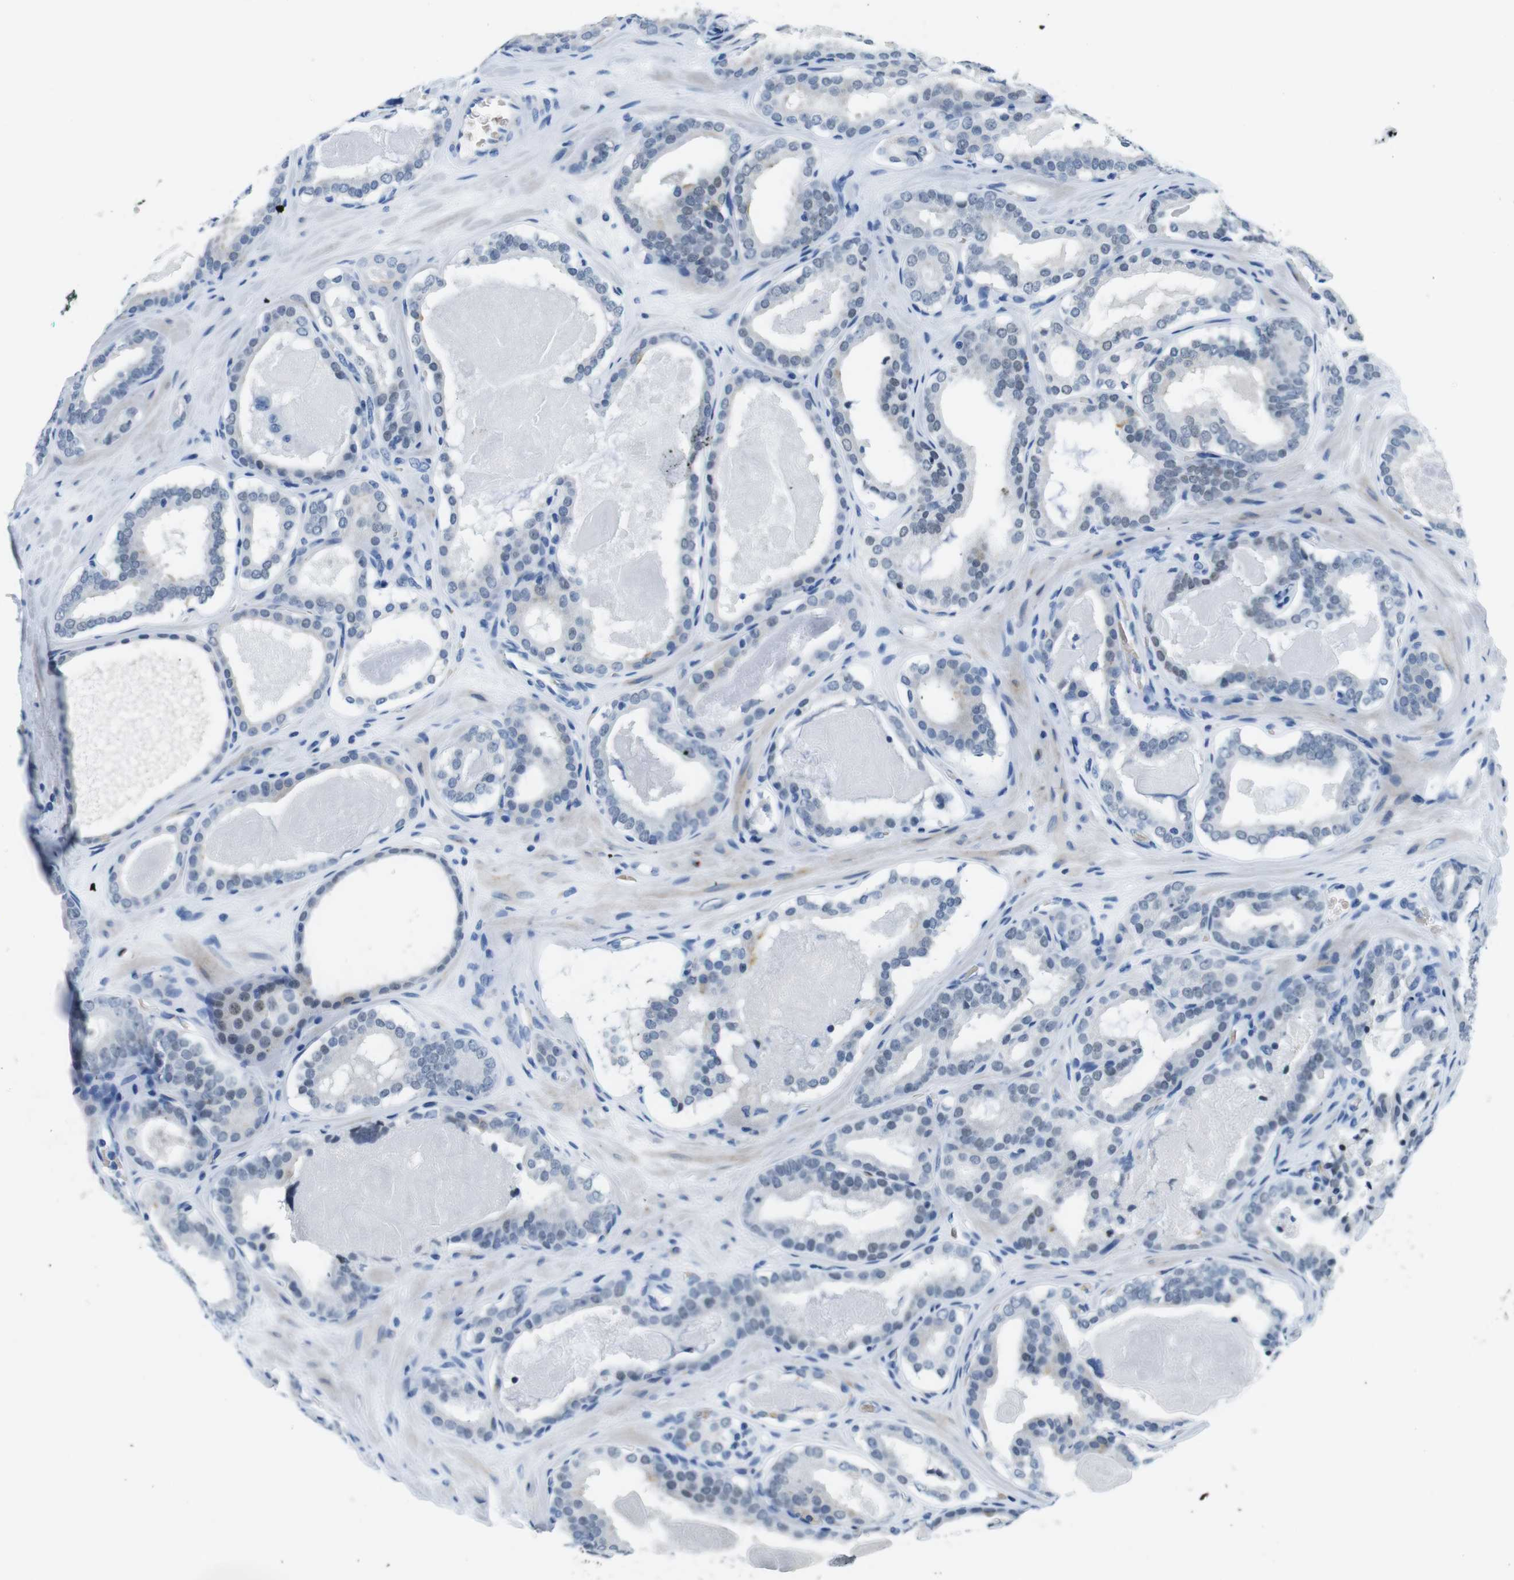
{"staining": {"intensity": "negative", "quantity": "none", "location": "none"}, "tissue": "prostate cancer", "cell_type": "Tumor cells", "image_type": "cancer", "snomed": [{"axis": "morphology", "description": "Adenocarcinoma, High grade"}, {"axis": "topography", "description": "Prostate"}], "caption": "IHC image of neoplastic tissue: prostate cancer (adenocarcinoma (high-grade)) stained with DAB (3,3'-diaminobenzidine) displays no significant protein staining in tumor cells.", "gene": "TFAP2C", "patient": {"sex": "male", "age": 60}}